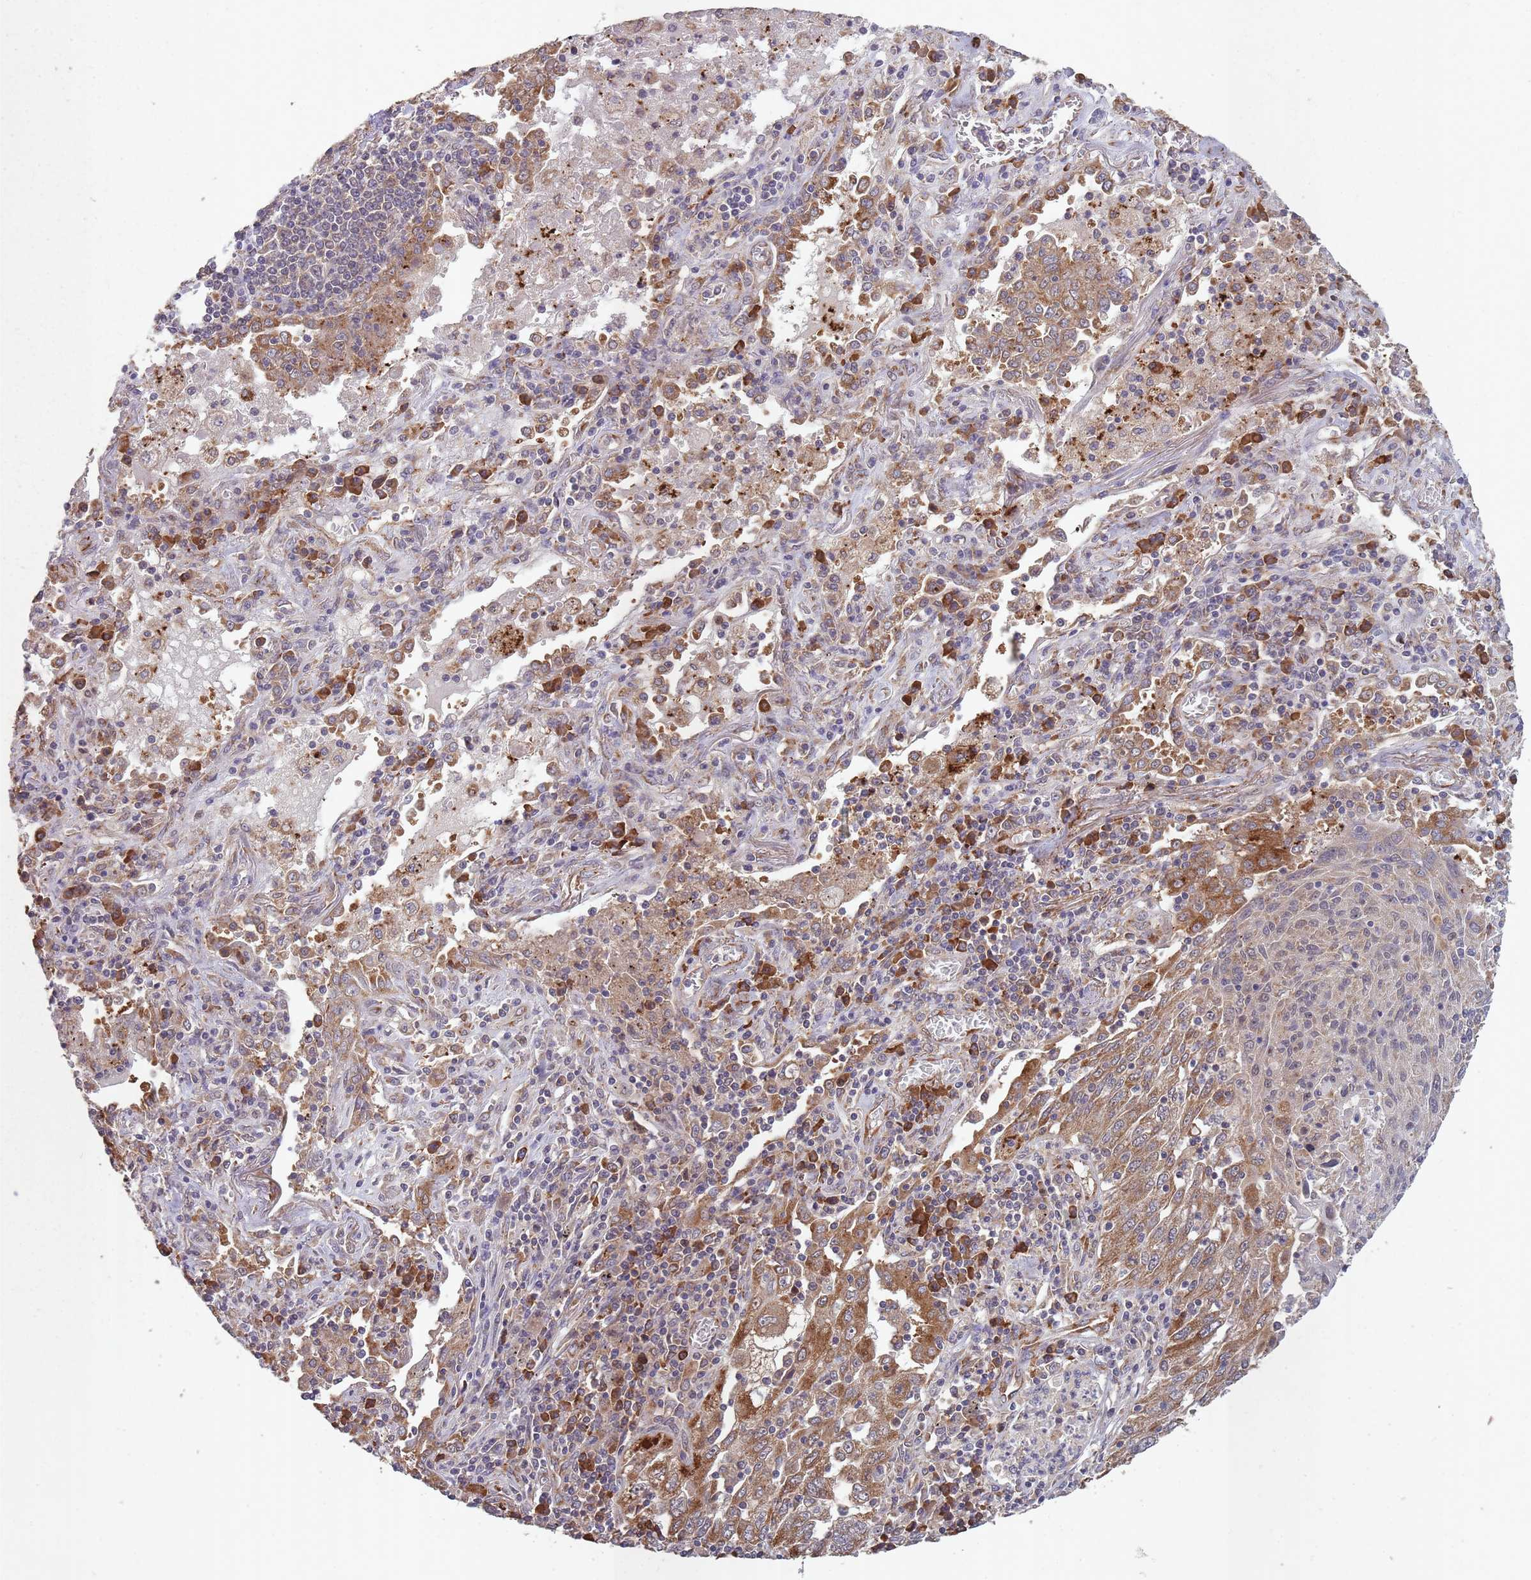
{"staining": {"intensity": "moderate", "quantity": "<25%", "location": "cytoplasmic/membranous"}, "tissue": "lung cancer", "cell_type": "Tumor cells", "image_type": "cancer", "snomed": [{"axis": "morphology", "description": "Squamous cell carcinoma, NOS"}, {"axis": "topography", "description": "Lung"}], "caption": "A micrograph showing moderate cytoplasmic/membranous positivity in approximately <25% of tumor cells in lung cancer, as visualized by brown immunohistochemical staining.", "gene": "SANBR", "patient": {"sex": "female", "age": 66}}